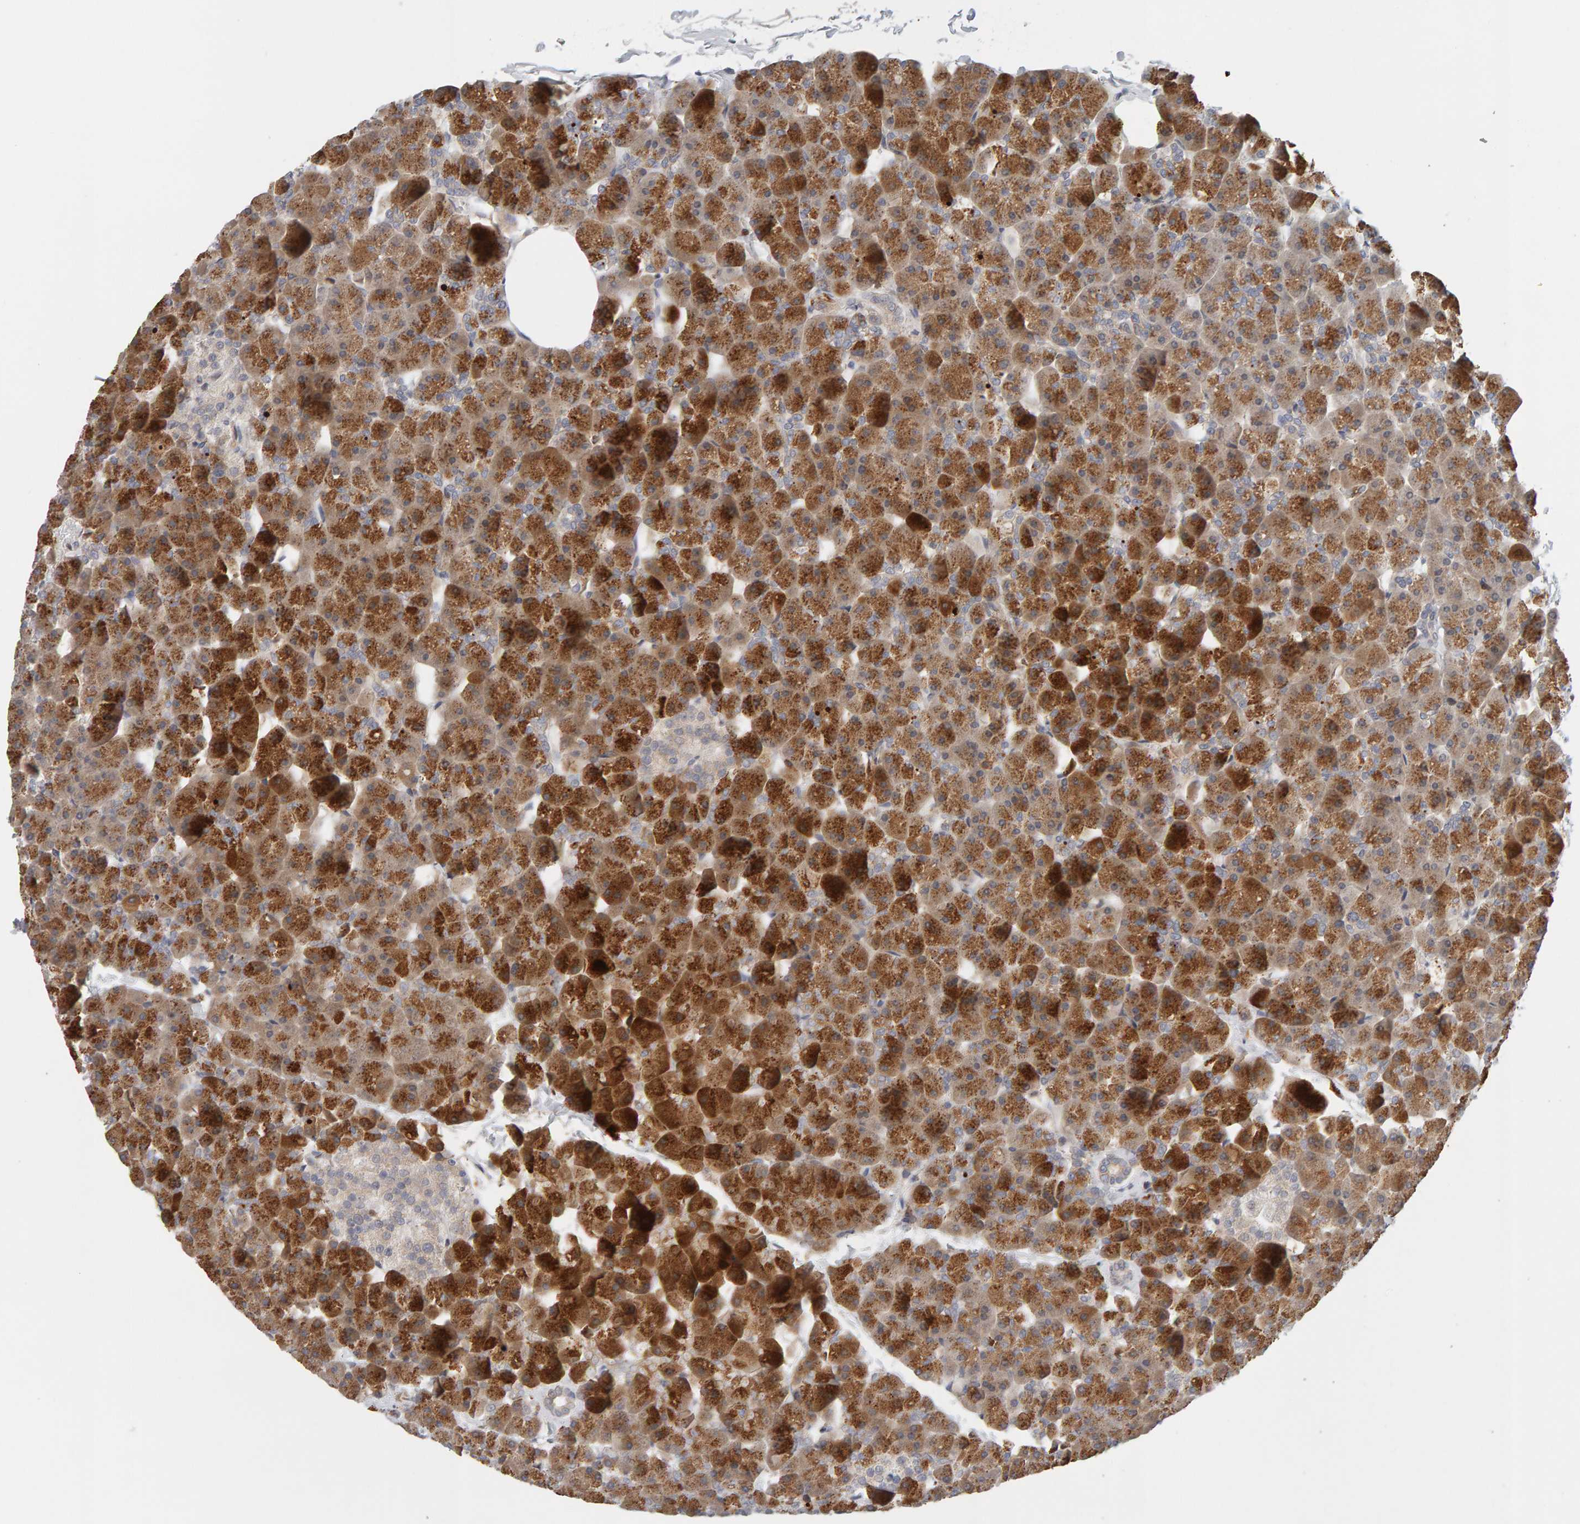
{"staining": {"intensity": "strong", "quantity": ">75%", "location": "cytoplasmic/membranous"}, "tissue": "pancreas", "cell_type": "Exocrine glandular cells", "image_type": "normal", "snomed": [{"axis": "morphology", "description": "Normal tissue, NOS"}, {"axis": "topography", "description": "Pancreas"}], "caption": "Human pancreas stained with a brown dye displays strong cytoplasmic/membranous positive expression in approximately >75% of exocrine glandular cells.", "gene": "NUDCD1", "patient": {"sex": "male", "age": 35}}